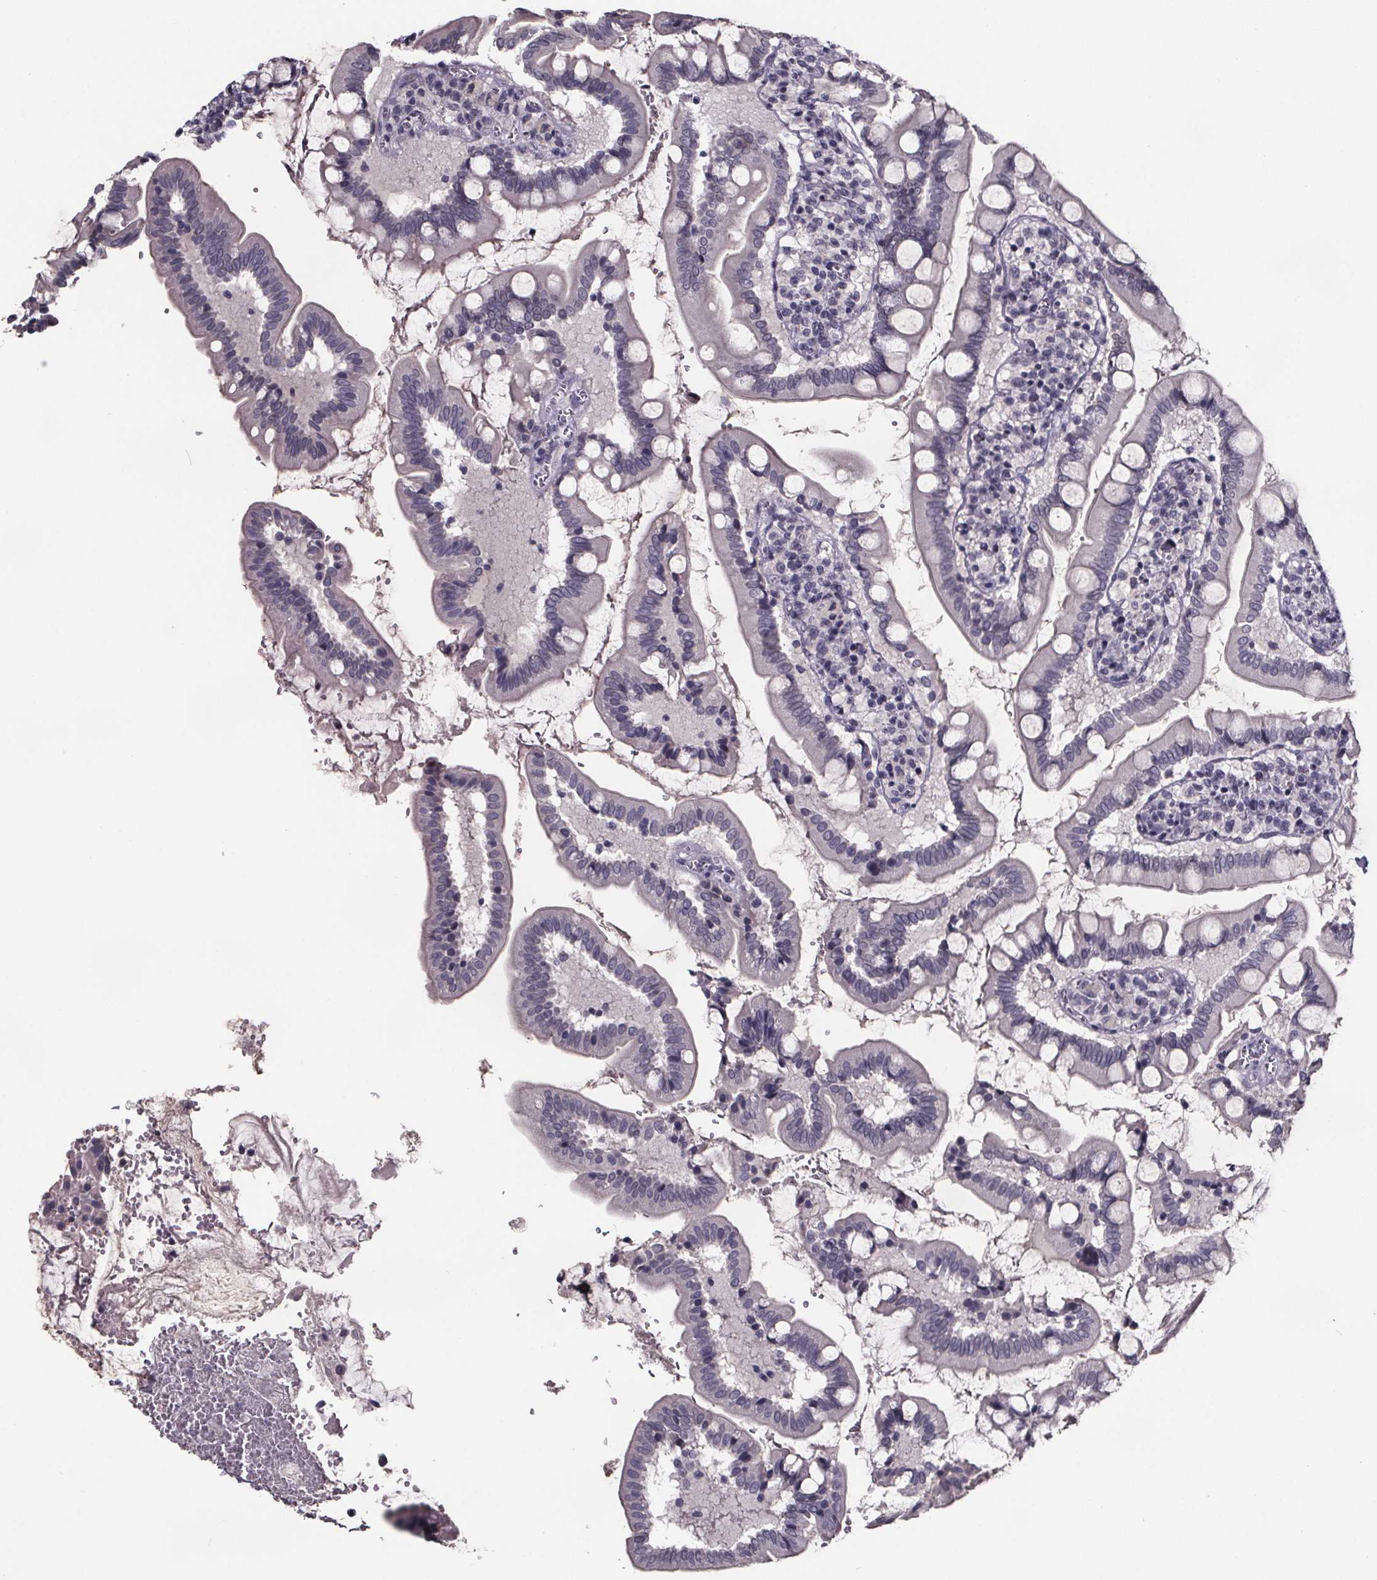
{"staining": {"intensity": "negative", "quantity": "none", "location": "none"}, "tissue": "small intestine", "cell_type": "Glandular cells", "image_type": "normal", "snomed": [{"axis": "morphology", "description": "Normal tissue, NOS"}, {"axis": "topography", "description": "Small intestine"}], "caption": "Immunohistochemistry (IHC) of normal human small intestine exhibits no positivity in glandular cells.", "gene": "AR", "patient": {"sex": "female", "age": 56}}